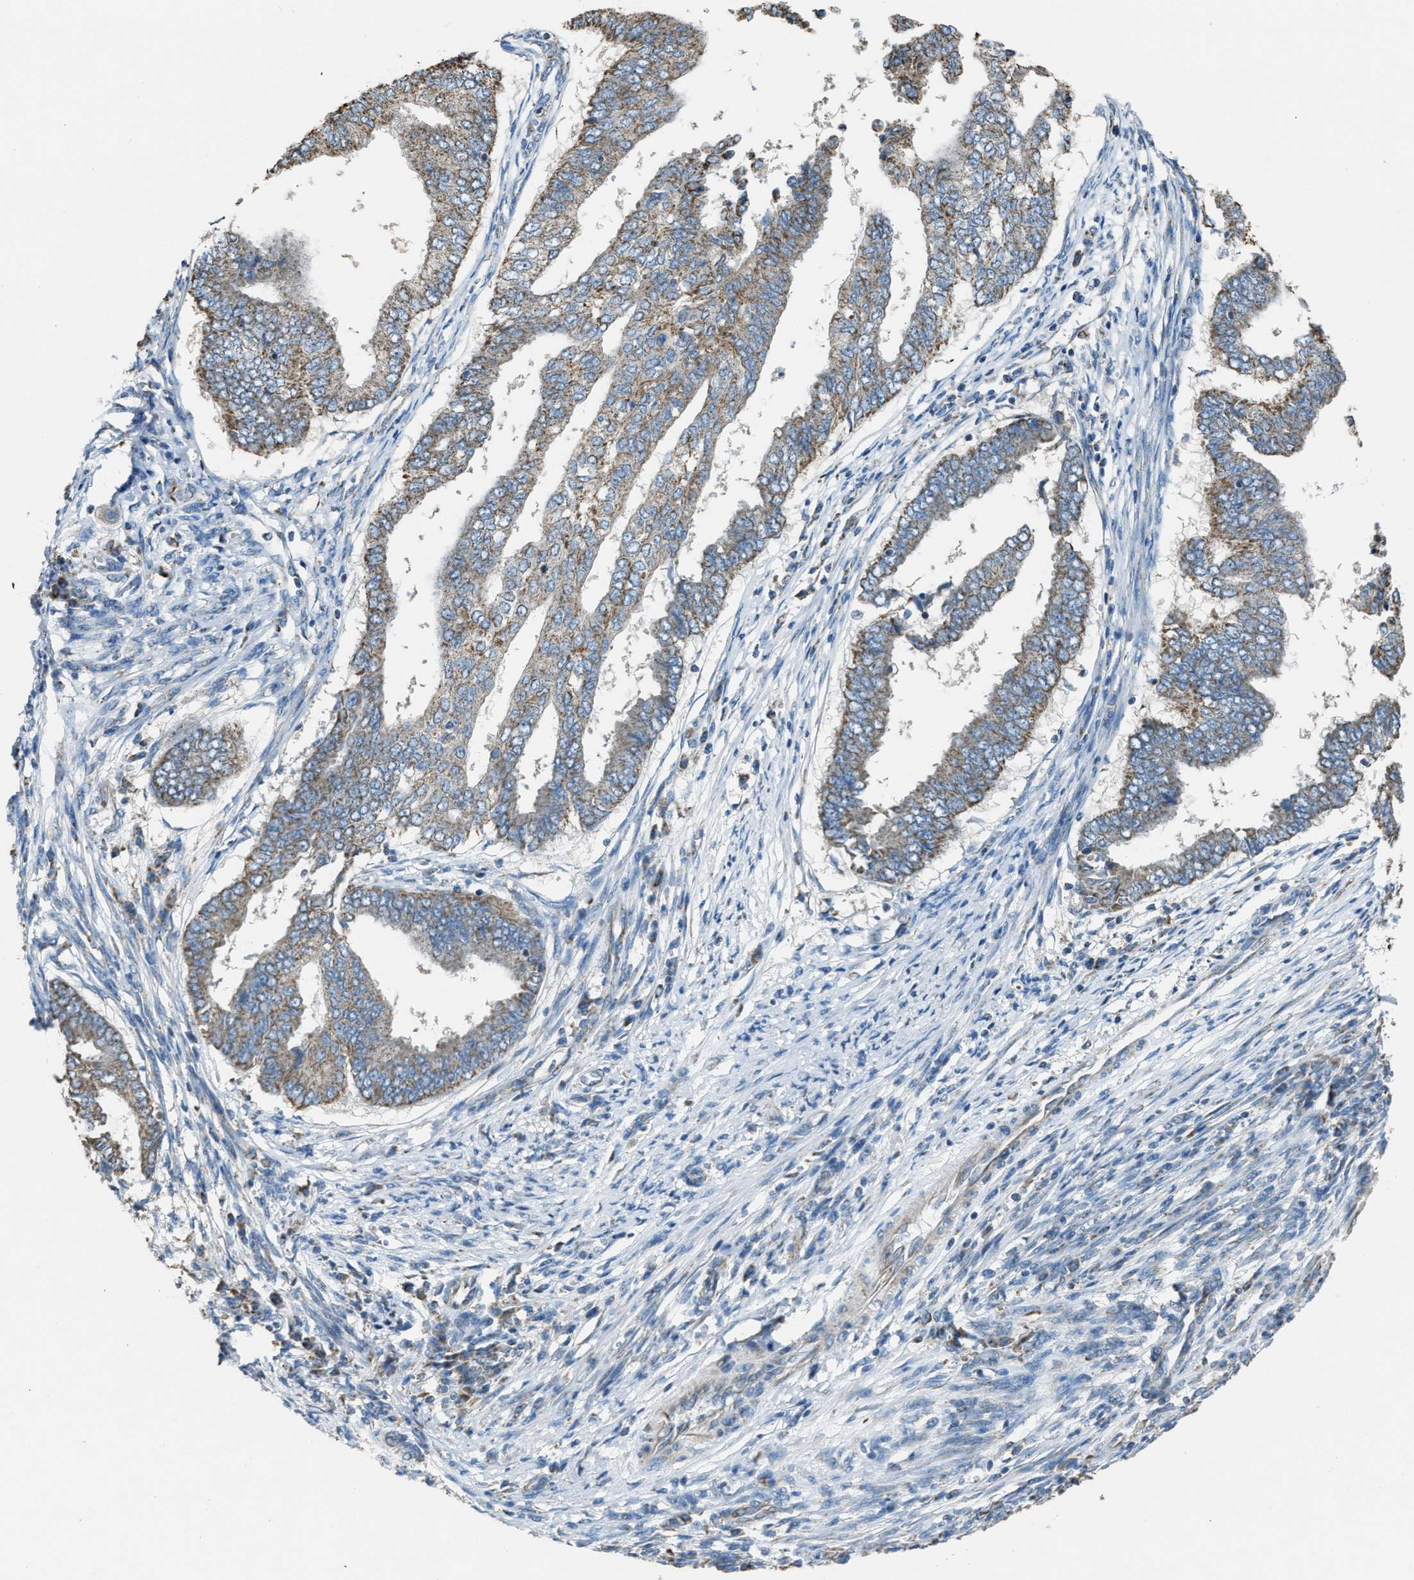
{"staining": {"intensity": "moderate", "quantity": ">75%", "location": "cytoplasmic/membranous"}, "tissue": "endometrial cancer", "cell_type": "Tumor cells", "image_type": "cancer", "snomed": [{"axis": "morphology", "description": "Polyp, NOS"}, {"axis": "morphology", "description": "Adenocarcinoma, NOS"}, {"axis": "morphology", "description": "Adenoma, NOS"}, {"axis": "topography", "description": "Endometrium"}], "caption": "Protein expression analysis of endometrial cancer (polyp) reveals moderate cytoplasmic/membranous expression in about >75% of tumor cells.", "gene": "SLC25A11", "patient": {"sex": "female", "age": 79}}